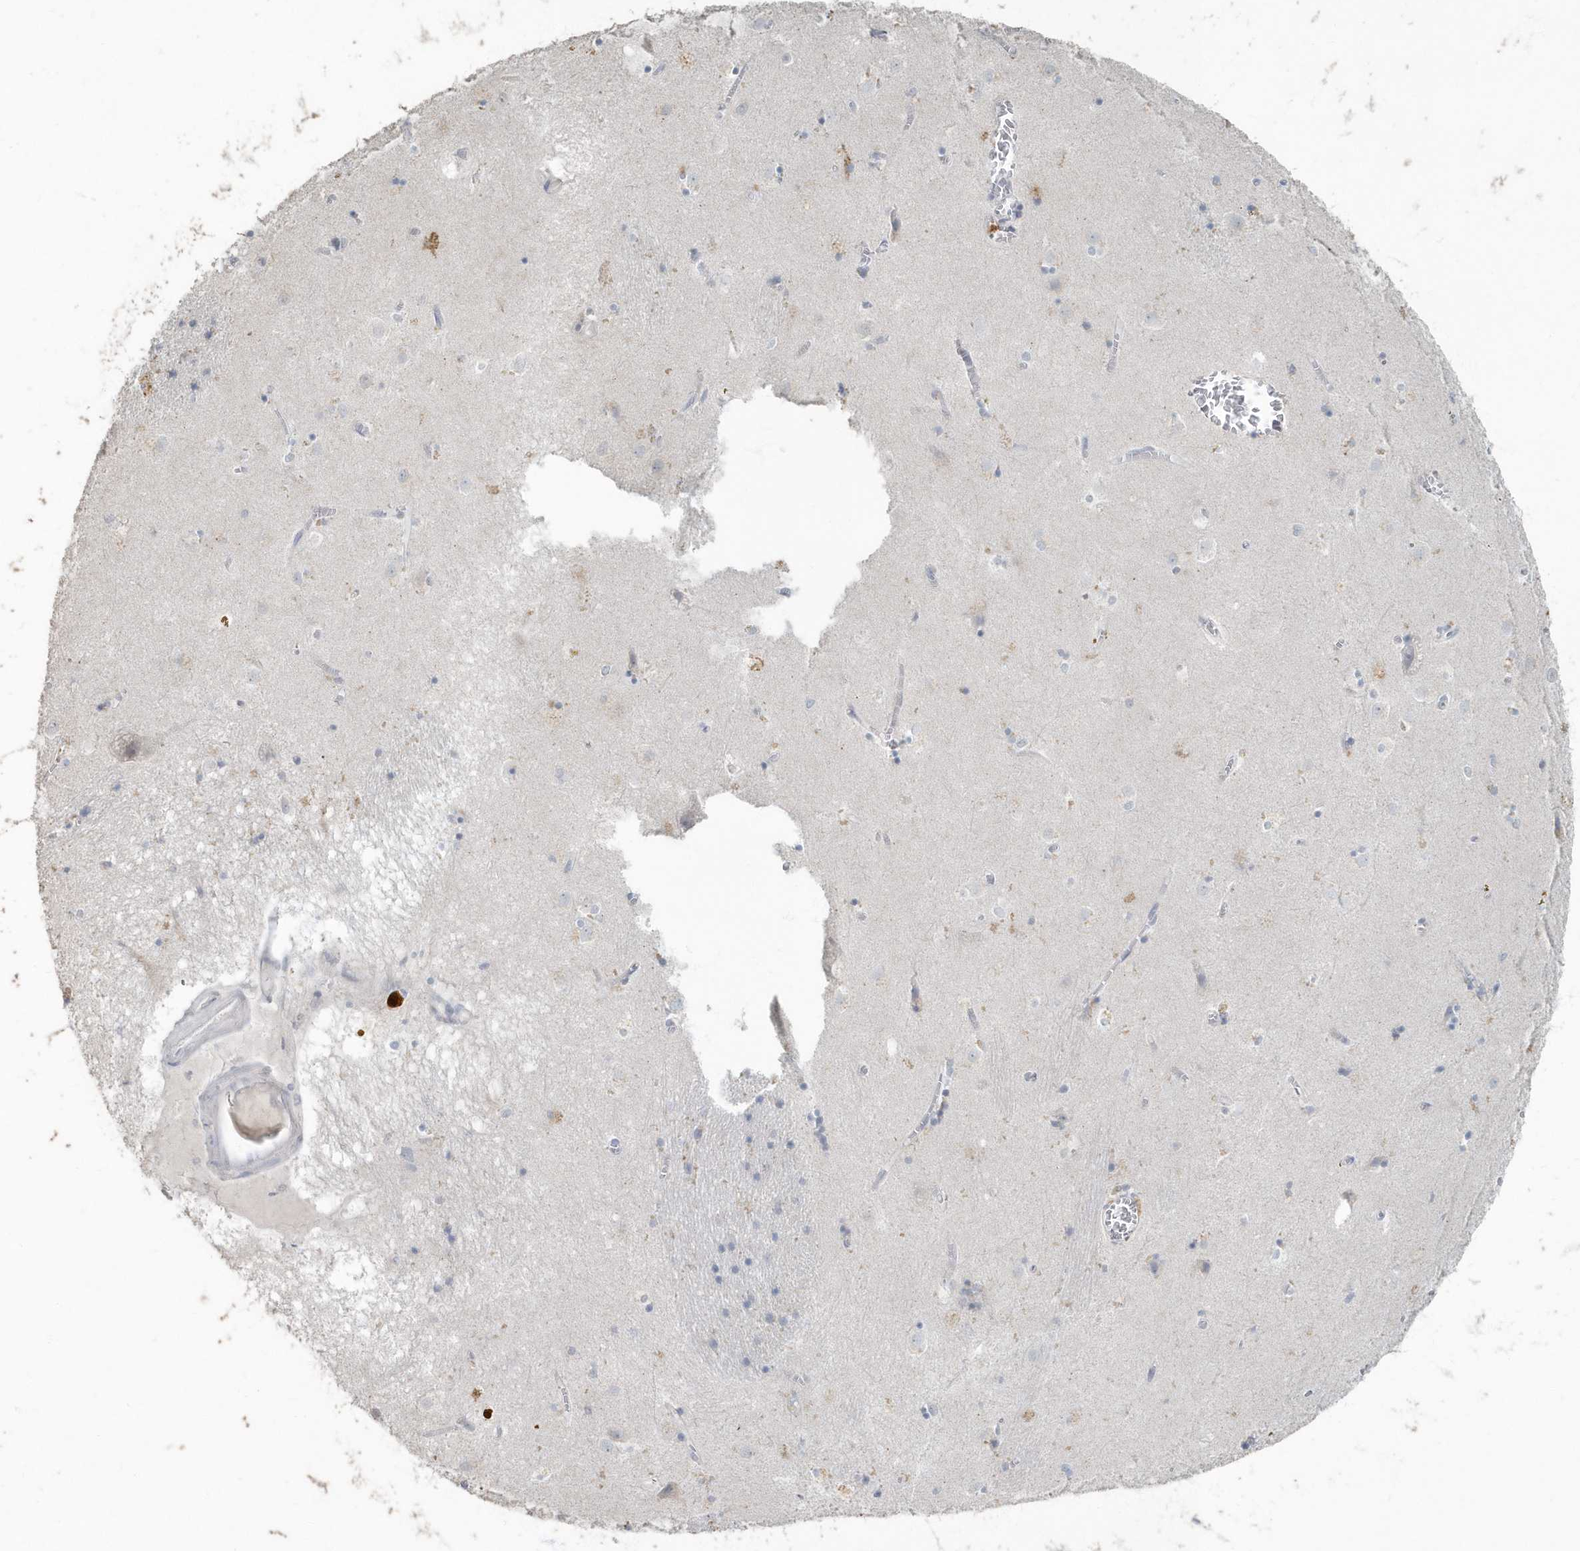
{"staining": {"intensity": "negative", "quantity": "none", "location": "none"}, "tissue": "caudate", "cell_type": "Glial cells", "image_type": "normal", "snomed": [{"axis": "morphology", "description": "Normal tissue, NOS"}, {"axis": "topography", "description": "Lateral ventricle wall"}], "caption": "A high-resolution image shows immunohistochemistry (IHC) staining of normal caudate, which shows no significant staining in glial cells. Nuclei are stained in blue.", "gene": "MYOT", "patient": {"sex": "male", "age": 70}}